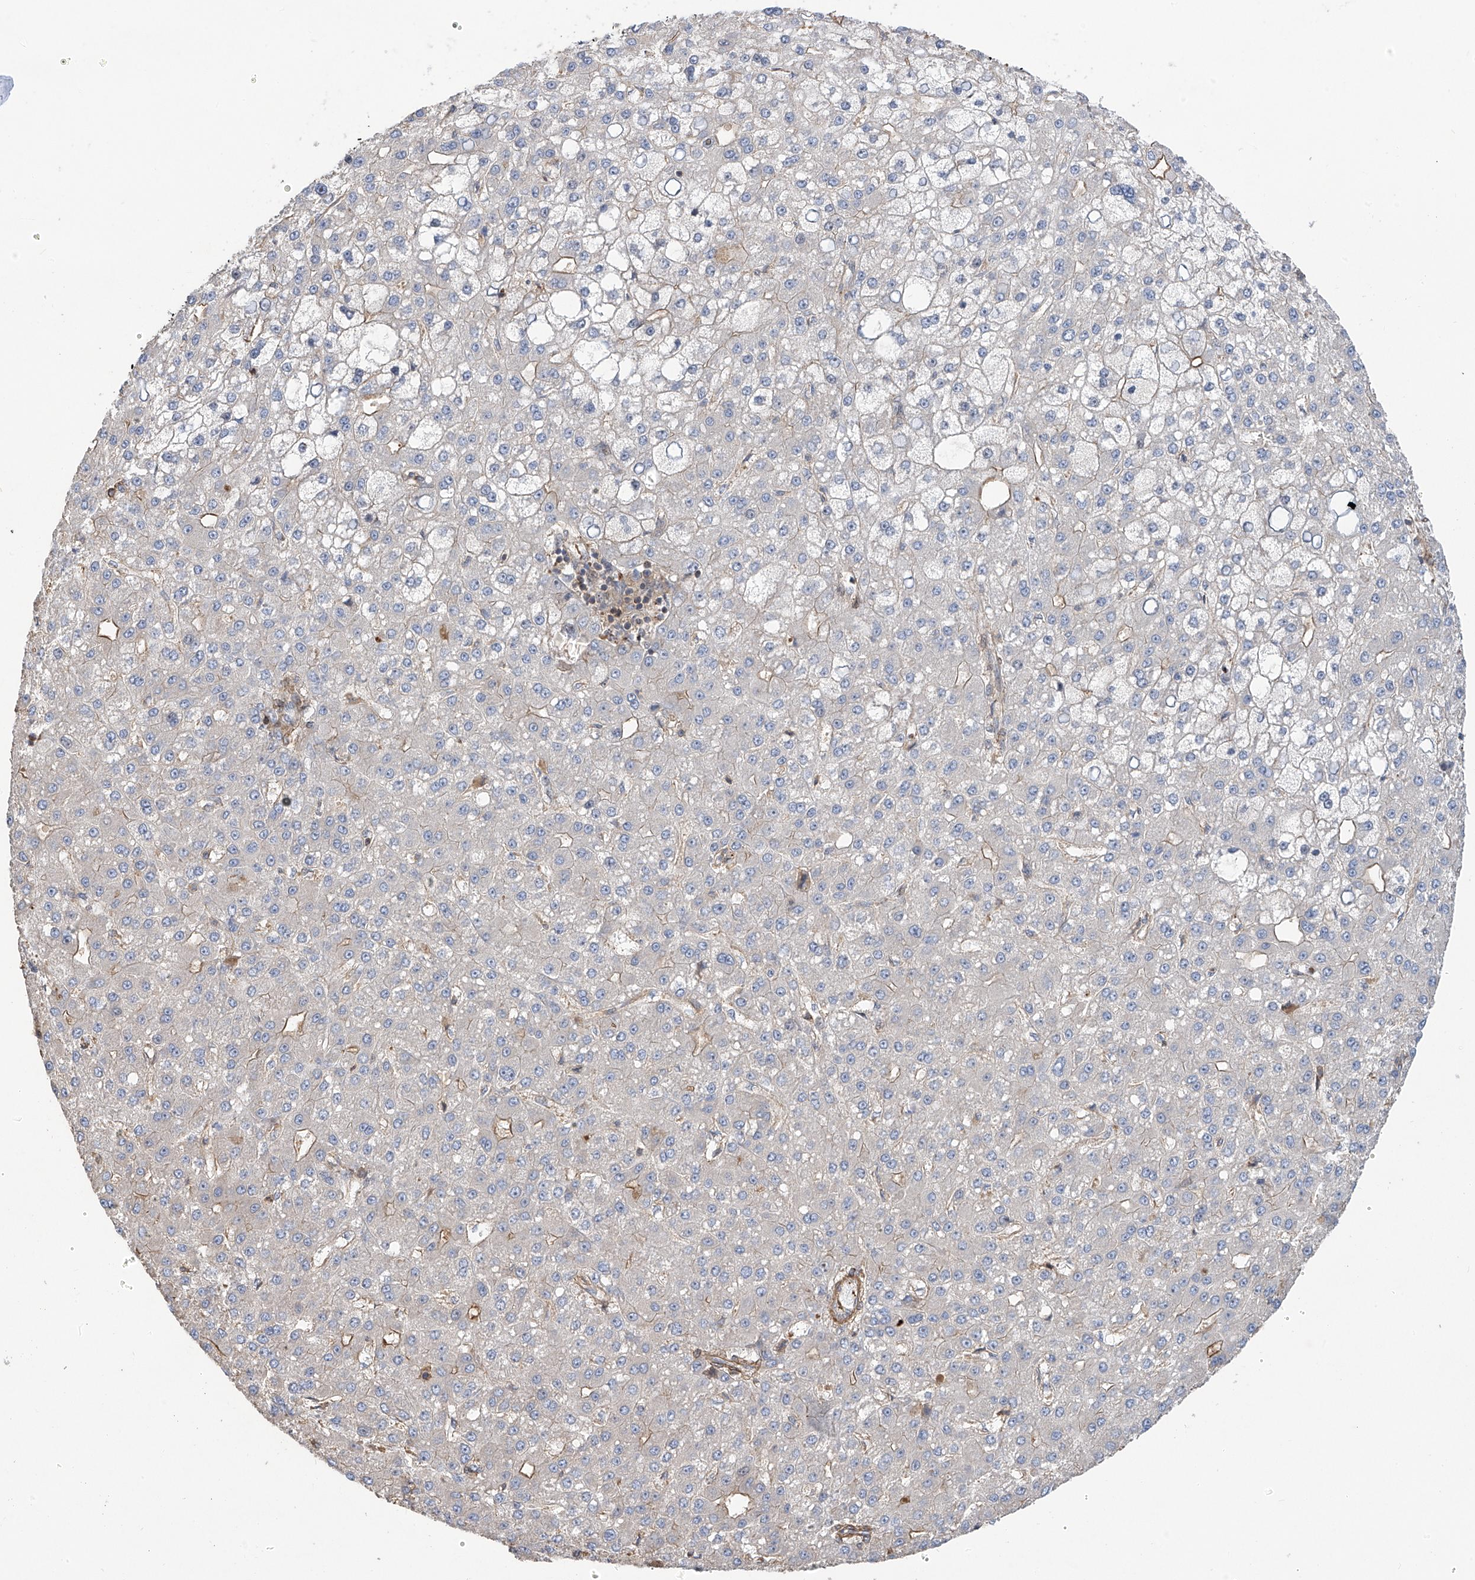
{"staining": {"intensity": "weak", "quantity": "<25%", "location": "cytoplasmic/membranous"}, "tissue": "liver cancer", "cell_type": "Tumor cells", "image_type": "cancer", "snomed": [{"axis": "morphology", "description": "Carcinoma, Hepatocellular, NOS"}, {"axis": "topography", "description": "Liver"}], "caption": "A photomicrograph of human liver hepatocellular carcinoma is negative for staining in tumor cells. (Stains: DAB immunohistochemistry (IHC) with hematoxylin counter stain, Microscopy: brightfield microscopy at high magnification).", "gene": "SLC43A3", "patient": {"sex": "male", "age": 67}}